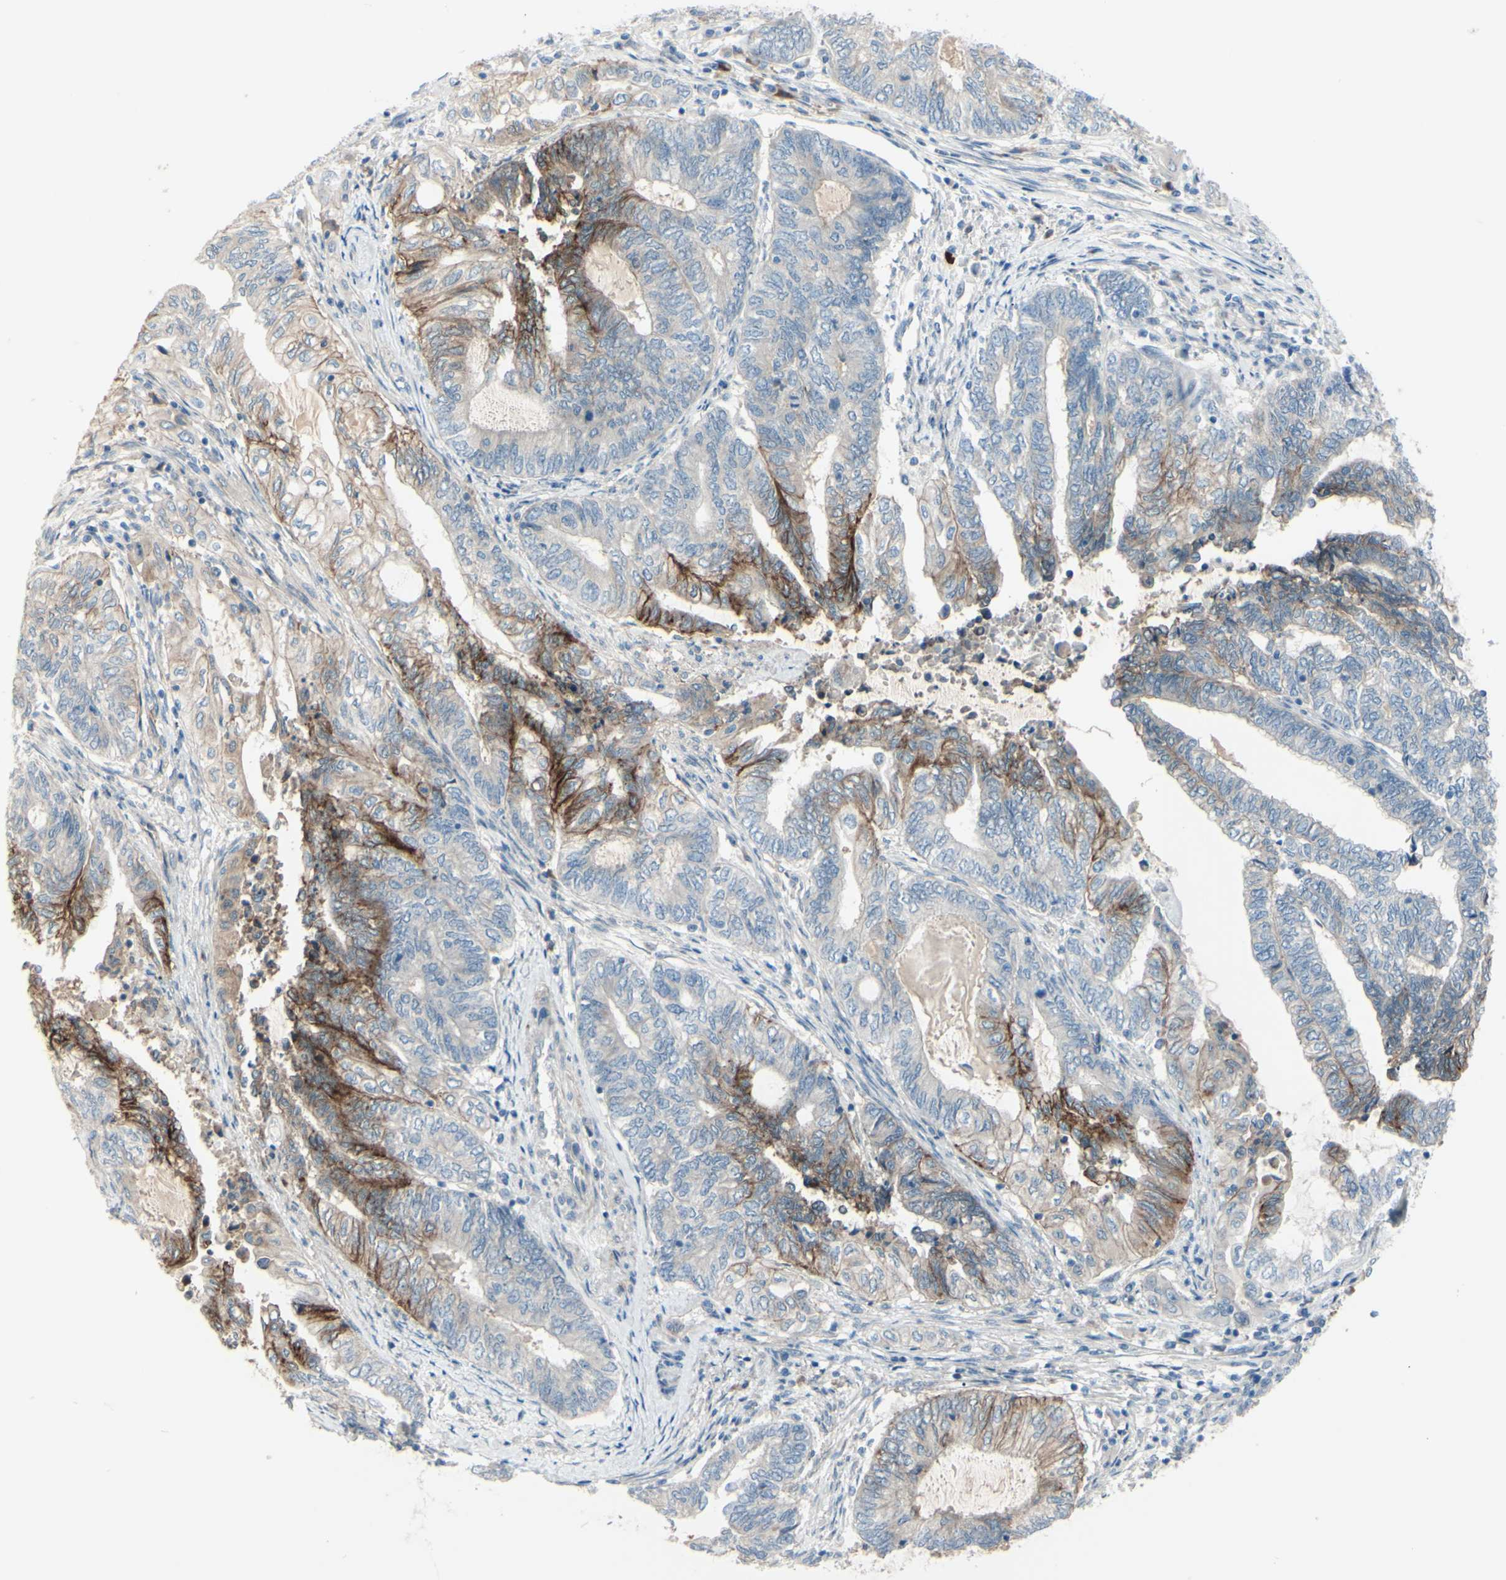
{"staining": {"intensity": "strong", "quantity": "25%-75%", "location": "cytoplasmic/membranous"}, "tissue": "endometrial cancer", "cell_type": "Tumor cells", "image_type": "cancer", "snomed": [{"axis": "morphology", "description": "Adenocarcinoma, NOS"}, {"axis": "topography", "description": "Uterus"}, {"axis": "topography", "description": "Endometrium"}], "caption": "Protein positivity by IHC shows strong cytoplasmic/membranous positivity in about 25%-75% of tumor cells in endometrial adenocarcinoma.", "gene": "LRRK1", "patient": {"sex": "female", "age": 70}}